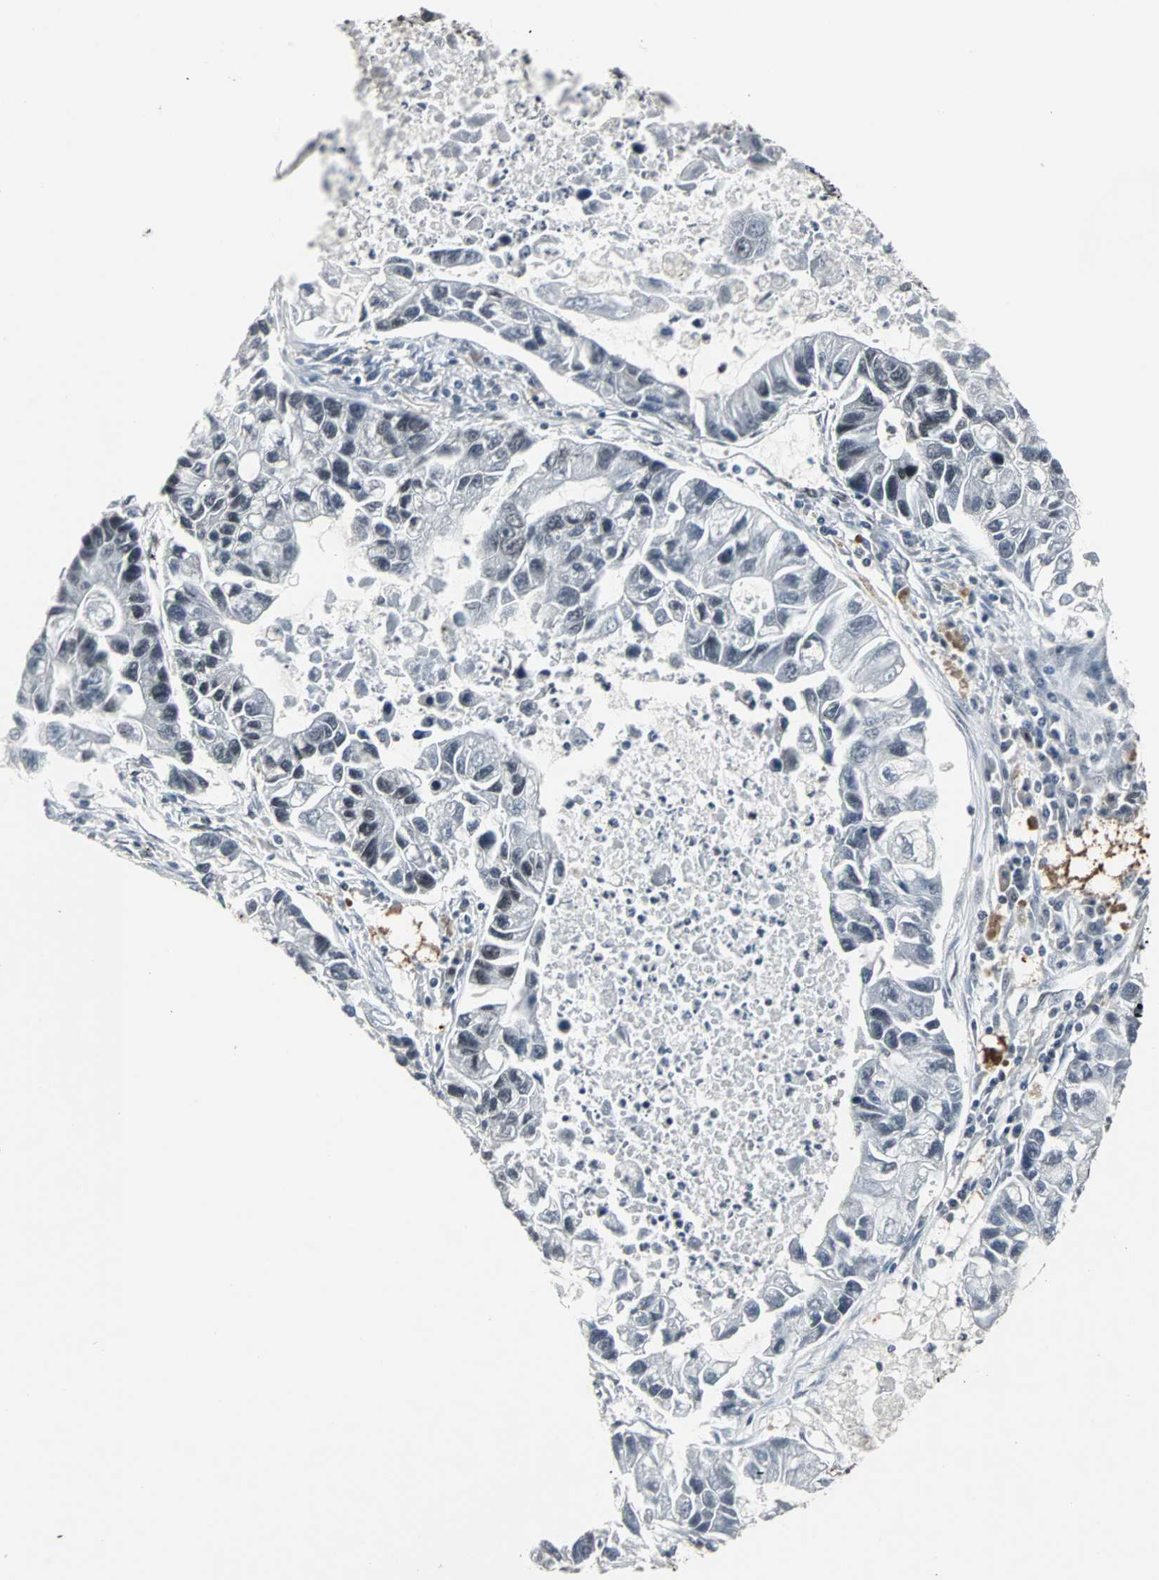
{"staining": {"intensity": "negative", "quantity": "none", "location": "none"}, "tissue": "lung cancer", "cell_type": "Tumor cells", "image_type": "cancer", "snomed": [{"axis": "morphology", "description": "Adenocarcinoma, NOS"}, {"axis": "topography", "description": "Lung"}], "caption": "Immunohistochemical staining of human lung adenocarcinoma displays no significant expression in tumor cells. Nuclei are stained in blue.", "gene": "PNKP", "patient": {"sex": "female", "age": 51}}